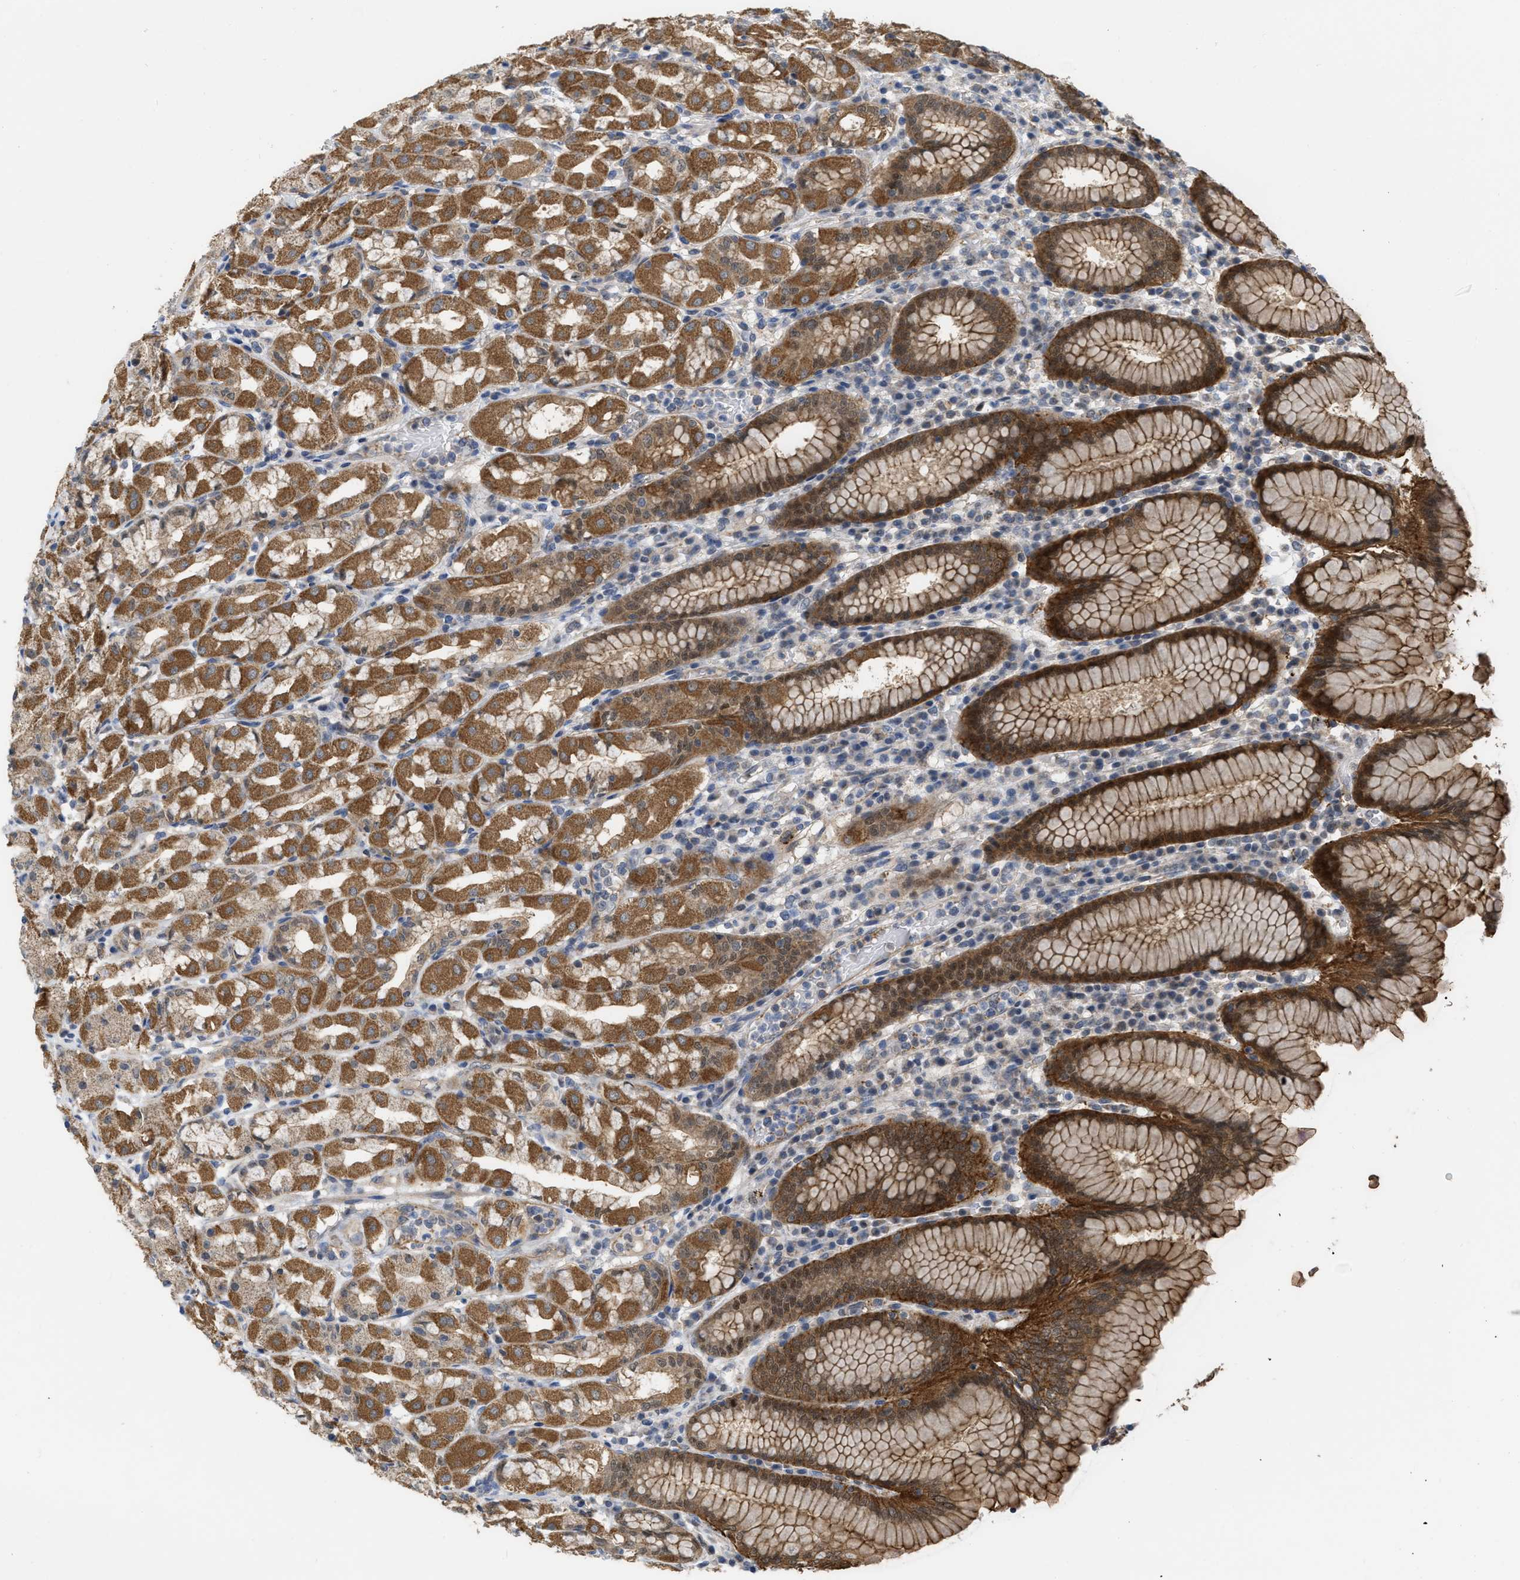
{"staining": {"intensity": "strong", "quantity": "25%-75%", "location": "cytoplasmic/membranous,nuclear"}, "tissue": "stomach", "cell_type": "Glandular cells", "image_type": "normal", "snomed": [{"axis": "morphology", "description": "Normal tissue, NOS"}, {"axis": "topography", "description": "Stomach"}, {"axis": "topography", "description": "Stomach, lower"}], "caption": "Immunohistochemical staining of unremarkable human stomach exhibits strong cytoplasmic/membranous,nuclear protein positivity in about 25%-75% of glandular cells. (Stains: DAB in brown, nuclei in blue, Microscopy: brightfield microscopy at high magnification).", "gene": "NAPEPLD", "patient": {"sex": "female", "age": 56}}